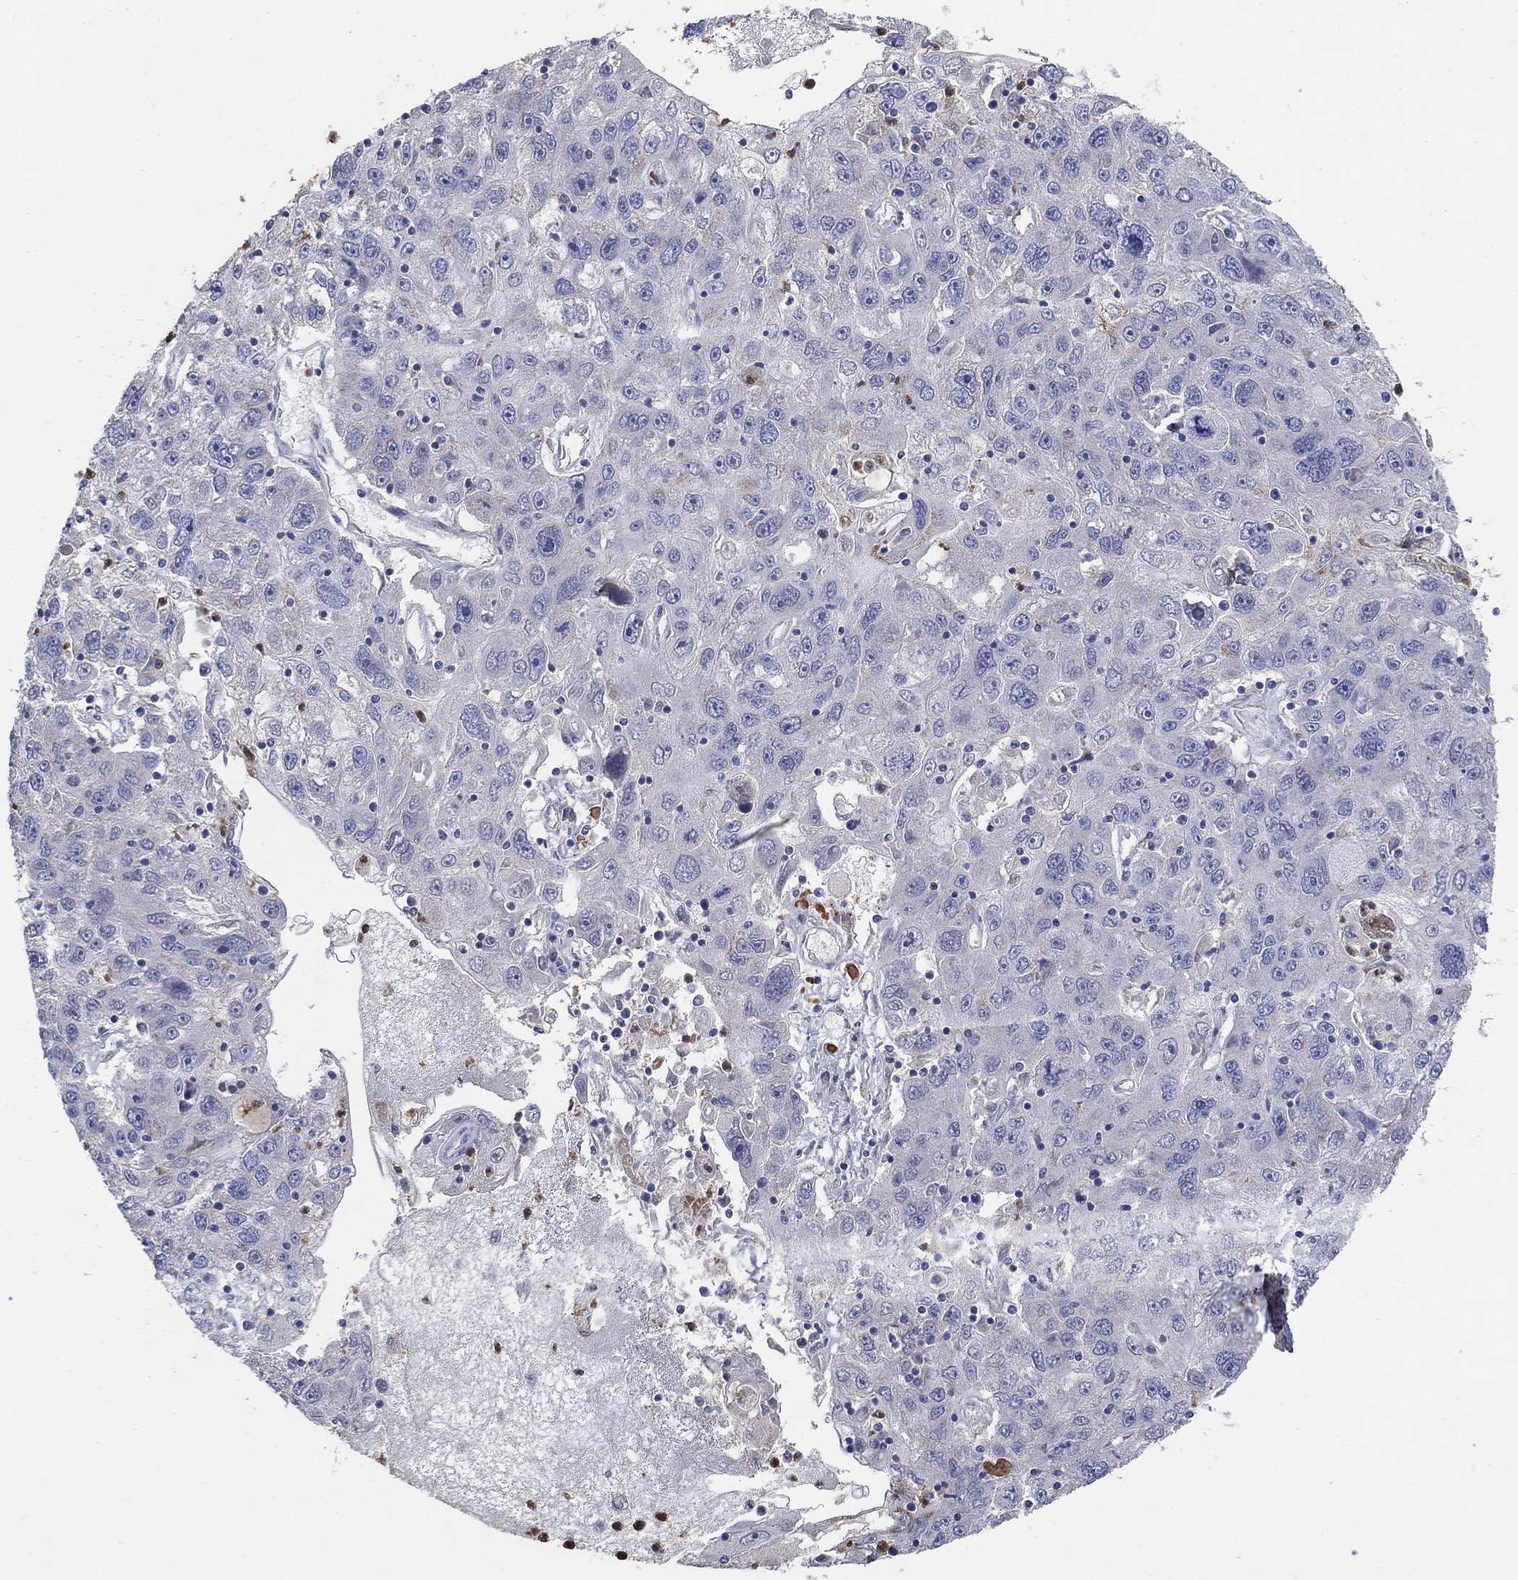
{"staining": {"intensity": "negative", "quantity": "none", "location": "none"}, "tissue": "stomach cancer", "cell_type": "Tumor cells", "image_type": "cancer", "snomed": [{"axis": "morphology", "description": "Adenocarcinoma, NOS"}, {"axis": "topography", "description": "Stomach"}], "caption": "The image displays no staining of tumor cells in stomach cancer.", "gene": "PNPLA2", "patient": {"sex": "male", "age": 56}}